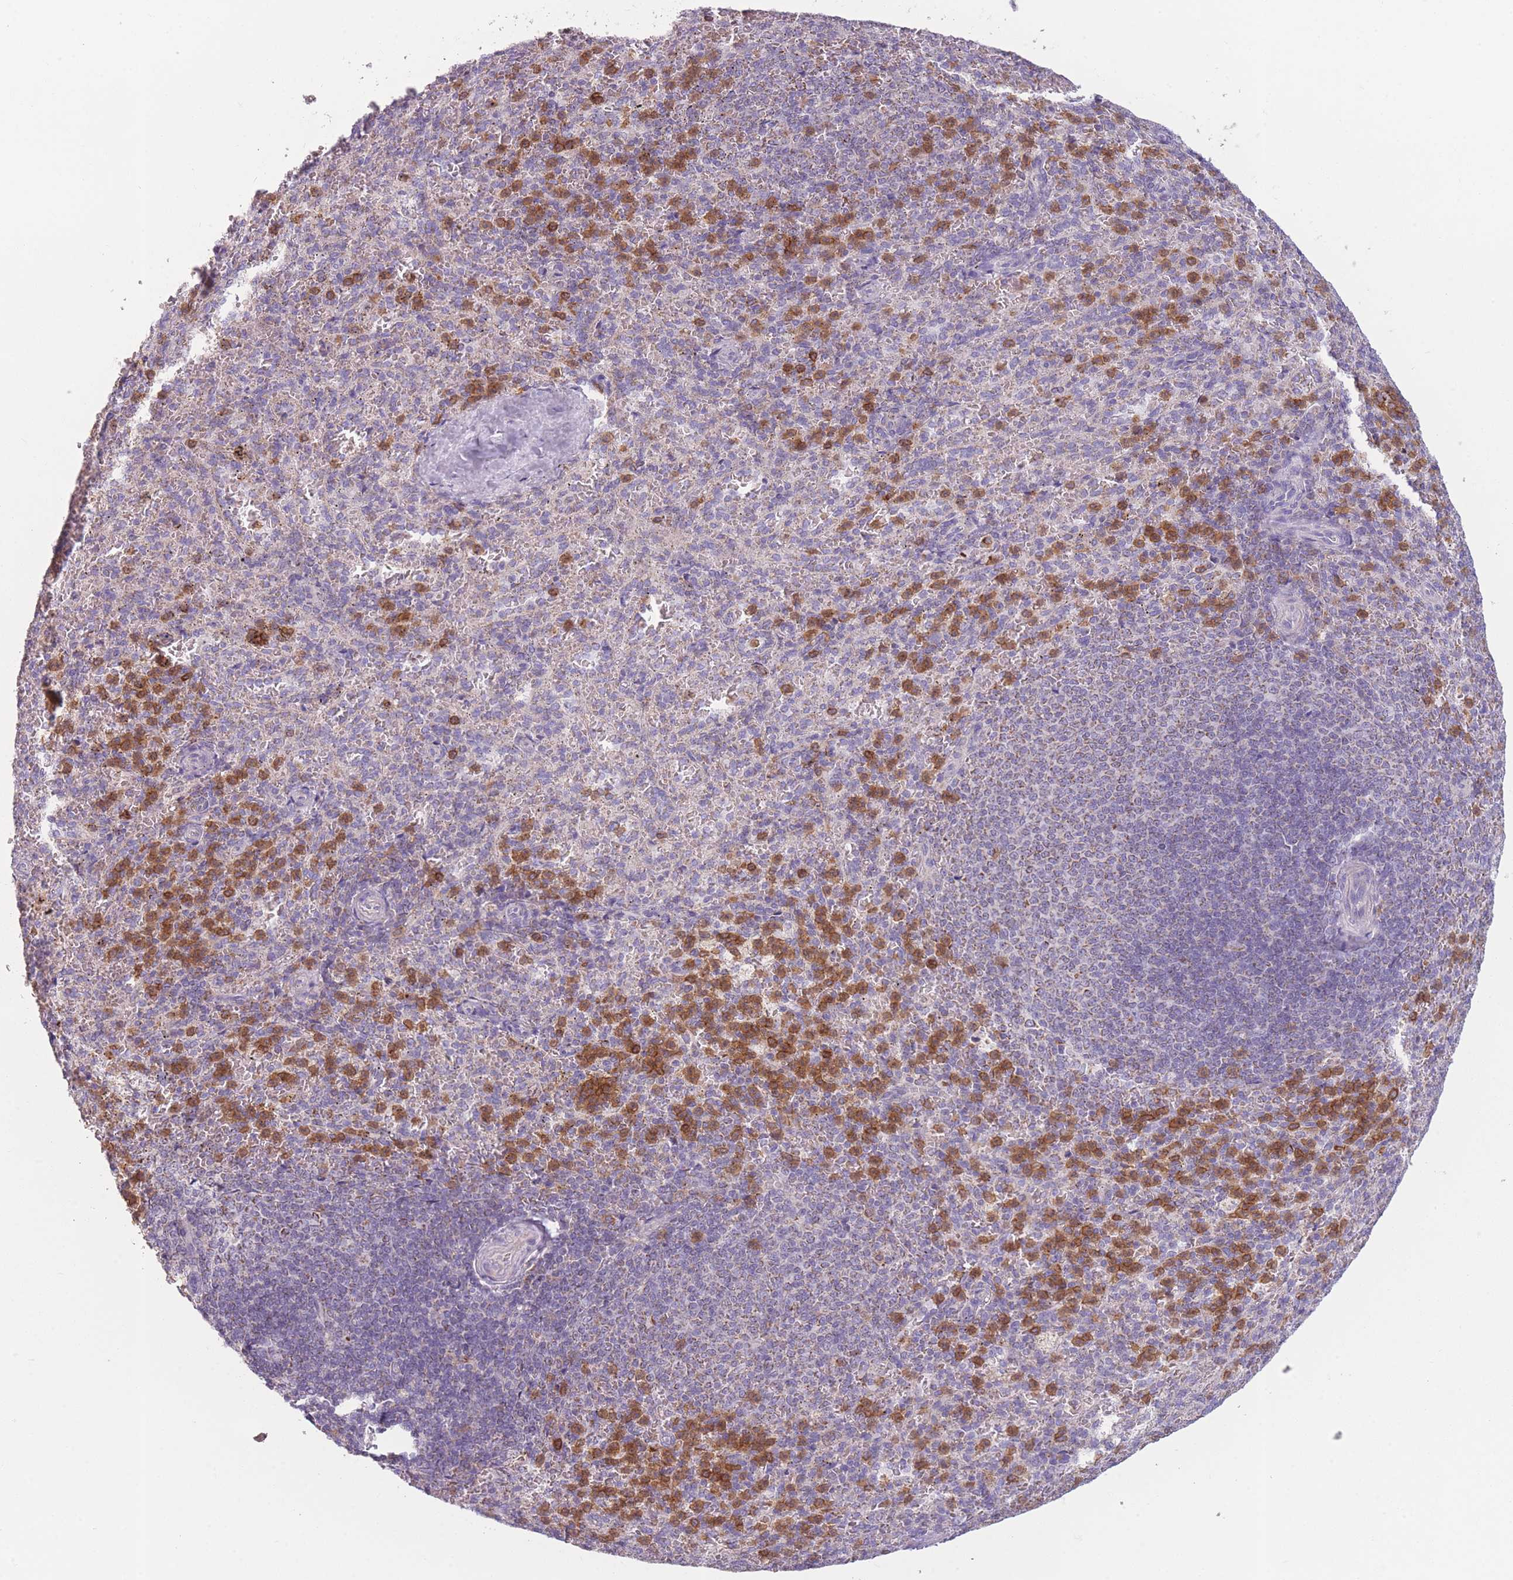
{"staining": {"intensity": "strong", "quantity": "25%-75%", "location": "cytoplasmic/membranous"}, "tissue": "spleen", "cell_type": "Cells in red pulp", "image_type": "normal", "snomed": [{"axis": "morphology", "description": "Normal tissue, NOS"}, {"axis": "topography", "description": "Spleen"}], "caption": "Immunohistochemistry staining of unremarkable spleen, which exhibits high levels of strong cytoplasmic/membranous positivity in about 25%-75% of cells in red pulp indicating strong cytoplasmic/membranous protein positivity. The staining was performed using DAB (3,3'-diaminobenzidine) (brown) for protein detection and nuclei were counterstained in hematoxylin (blue).", "gene": "PRAM1", "patient": {"sex": "female", "age": 21}}